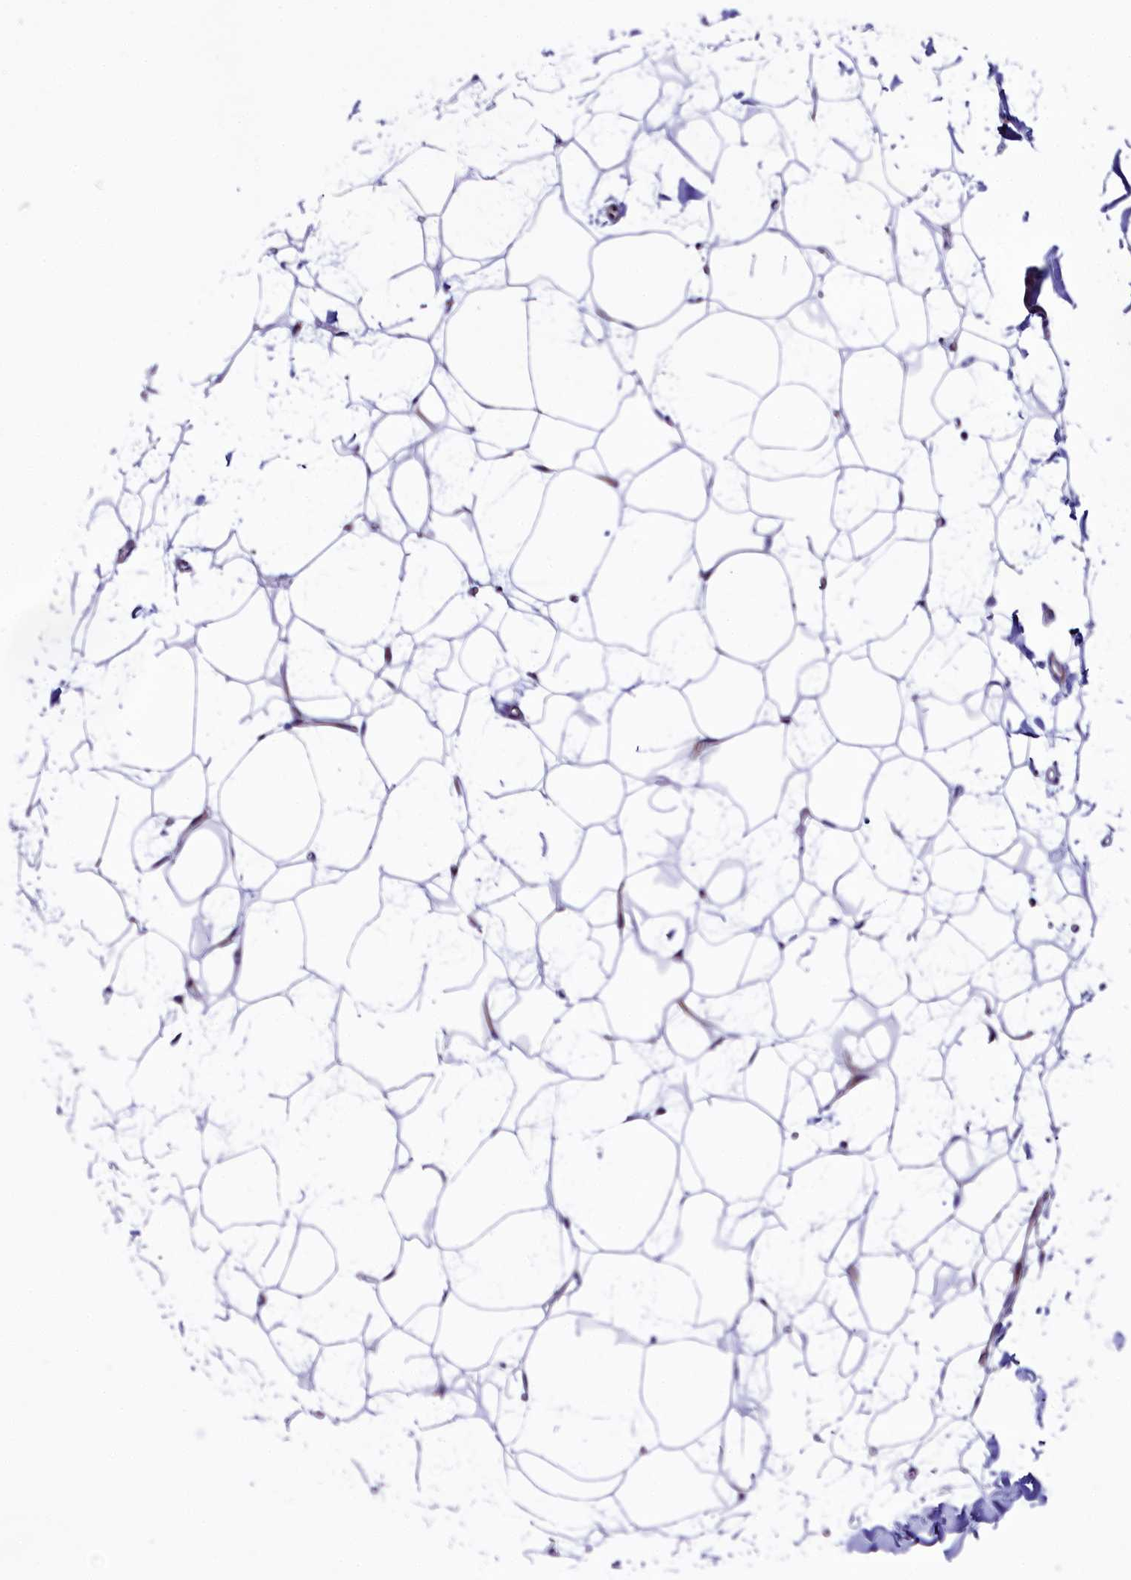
{"staining": {"intensity": "negative", "quantity": "none", "location": "none"}, "tissue": "adipose tissue", "cell_type": "Adipocytes", "image_type": "normal", "snomed": [{"axis": "morphology", "description": "Normal tissue, NOS"}, {"axis": "topography", "description": "Breast"}], "caption": "An immunohistochemistry micrograph of unremarkable adipose tissue is shown. There is no staining in adipocytes of adipose tissue. The staining was performed using DAB (3,3'-diaminobenzidine) to visualize the protein expression in brown, while the nuclei were stained in blue with hematoxylin (Magnification: 20x).", "gene": "SH3TC2", "patient": {"sex": "female", "age": 23}}